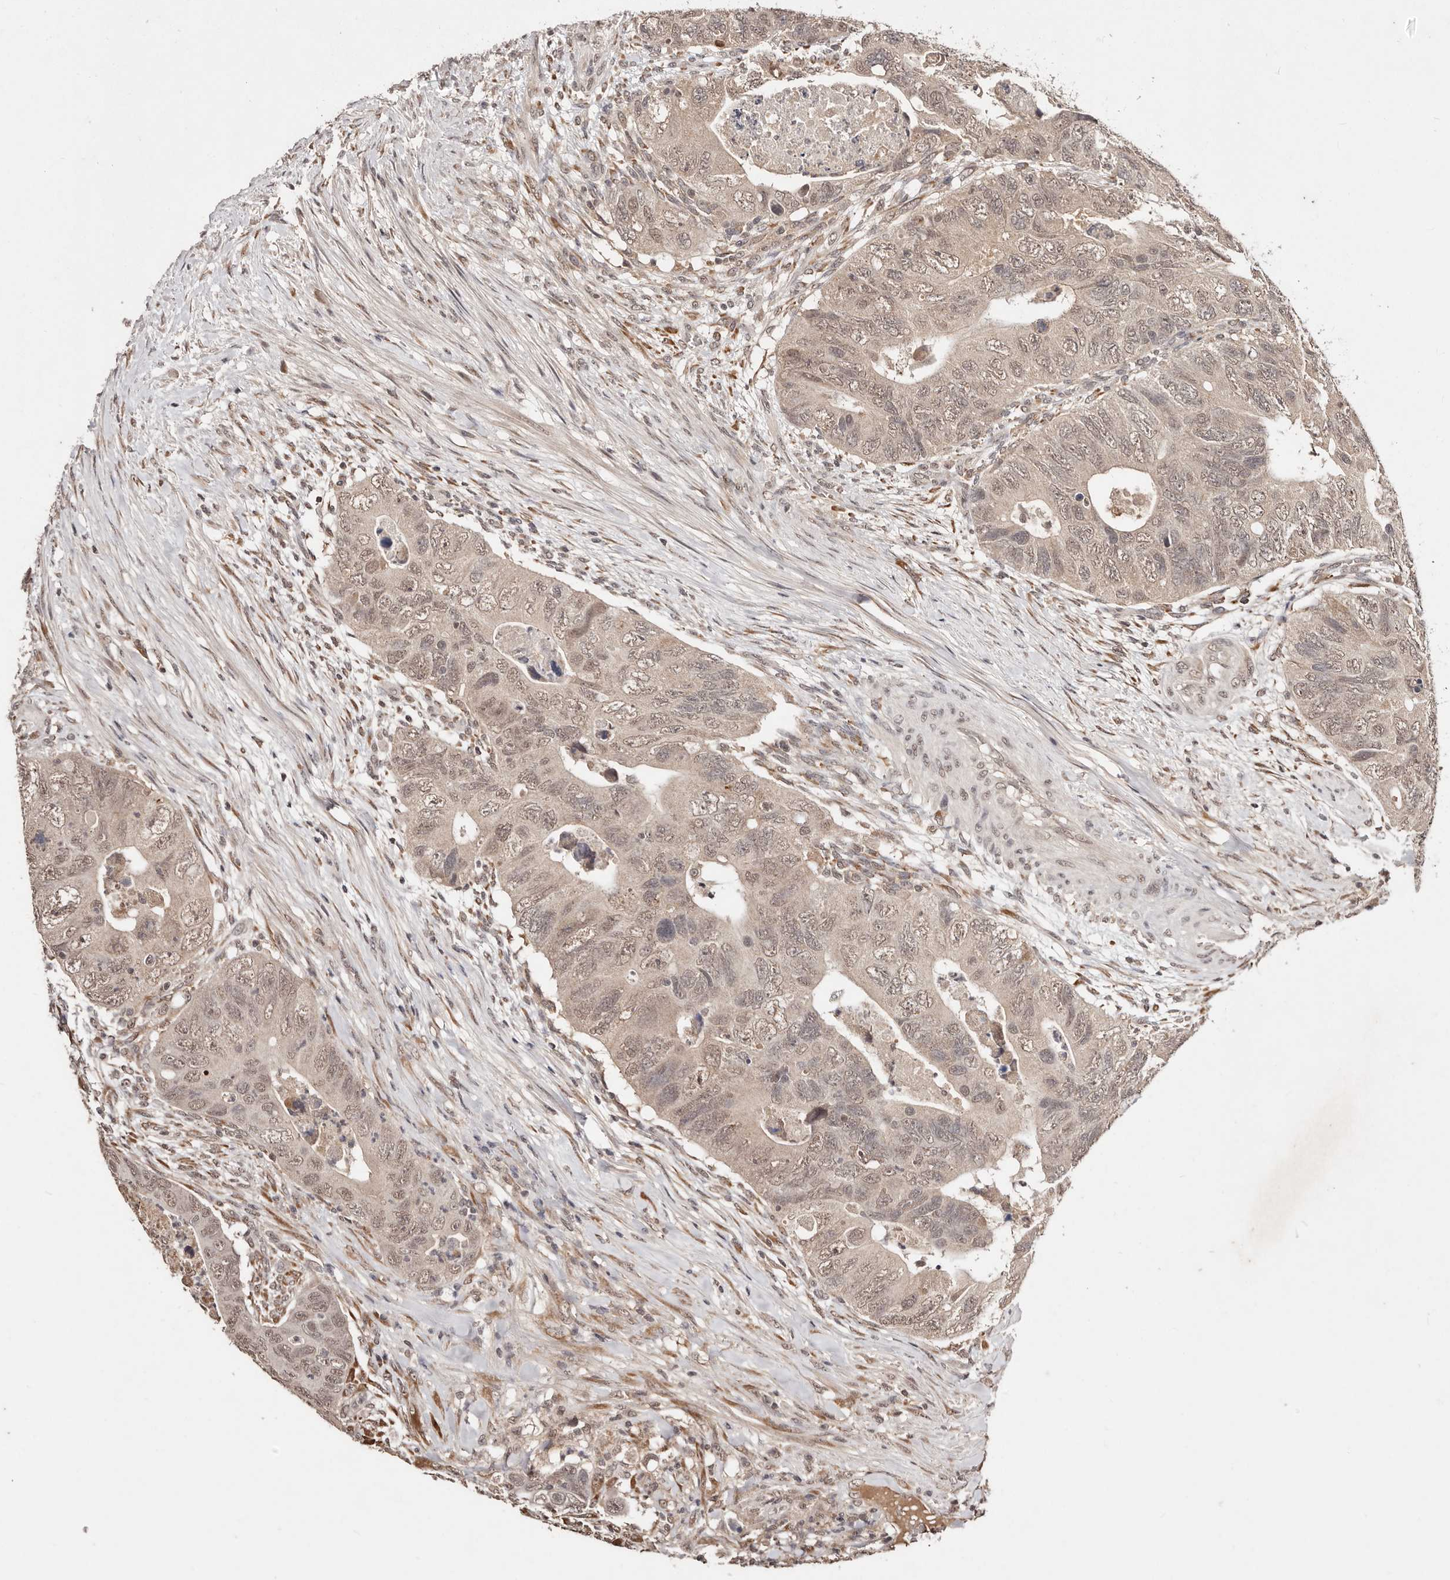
{"staining": {"intensity": "weak", "quantity": ">75%", "location": "nuclear"}, "tissue": "colorectal cancer", "cell_type": "Tumor cells", "image_type": "cancer", "snomed": [{"axis": "morphology", "description": "Adenocarcinoma, NOS"}, {"axis": "topography", "description": "Rectum"}], "caption": "Weak nuclear positivity is seen in approximately >75% of tumor cells in adenocarcinoma (colorectal).", "gene": "BICRAL", "patient": {"sex": "male", "age": 63}}